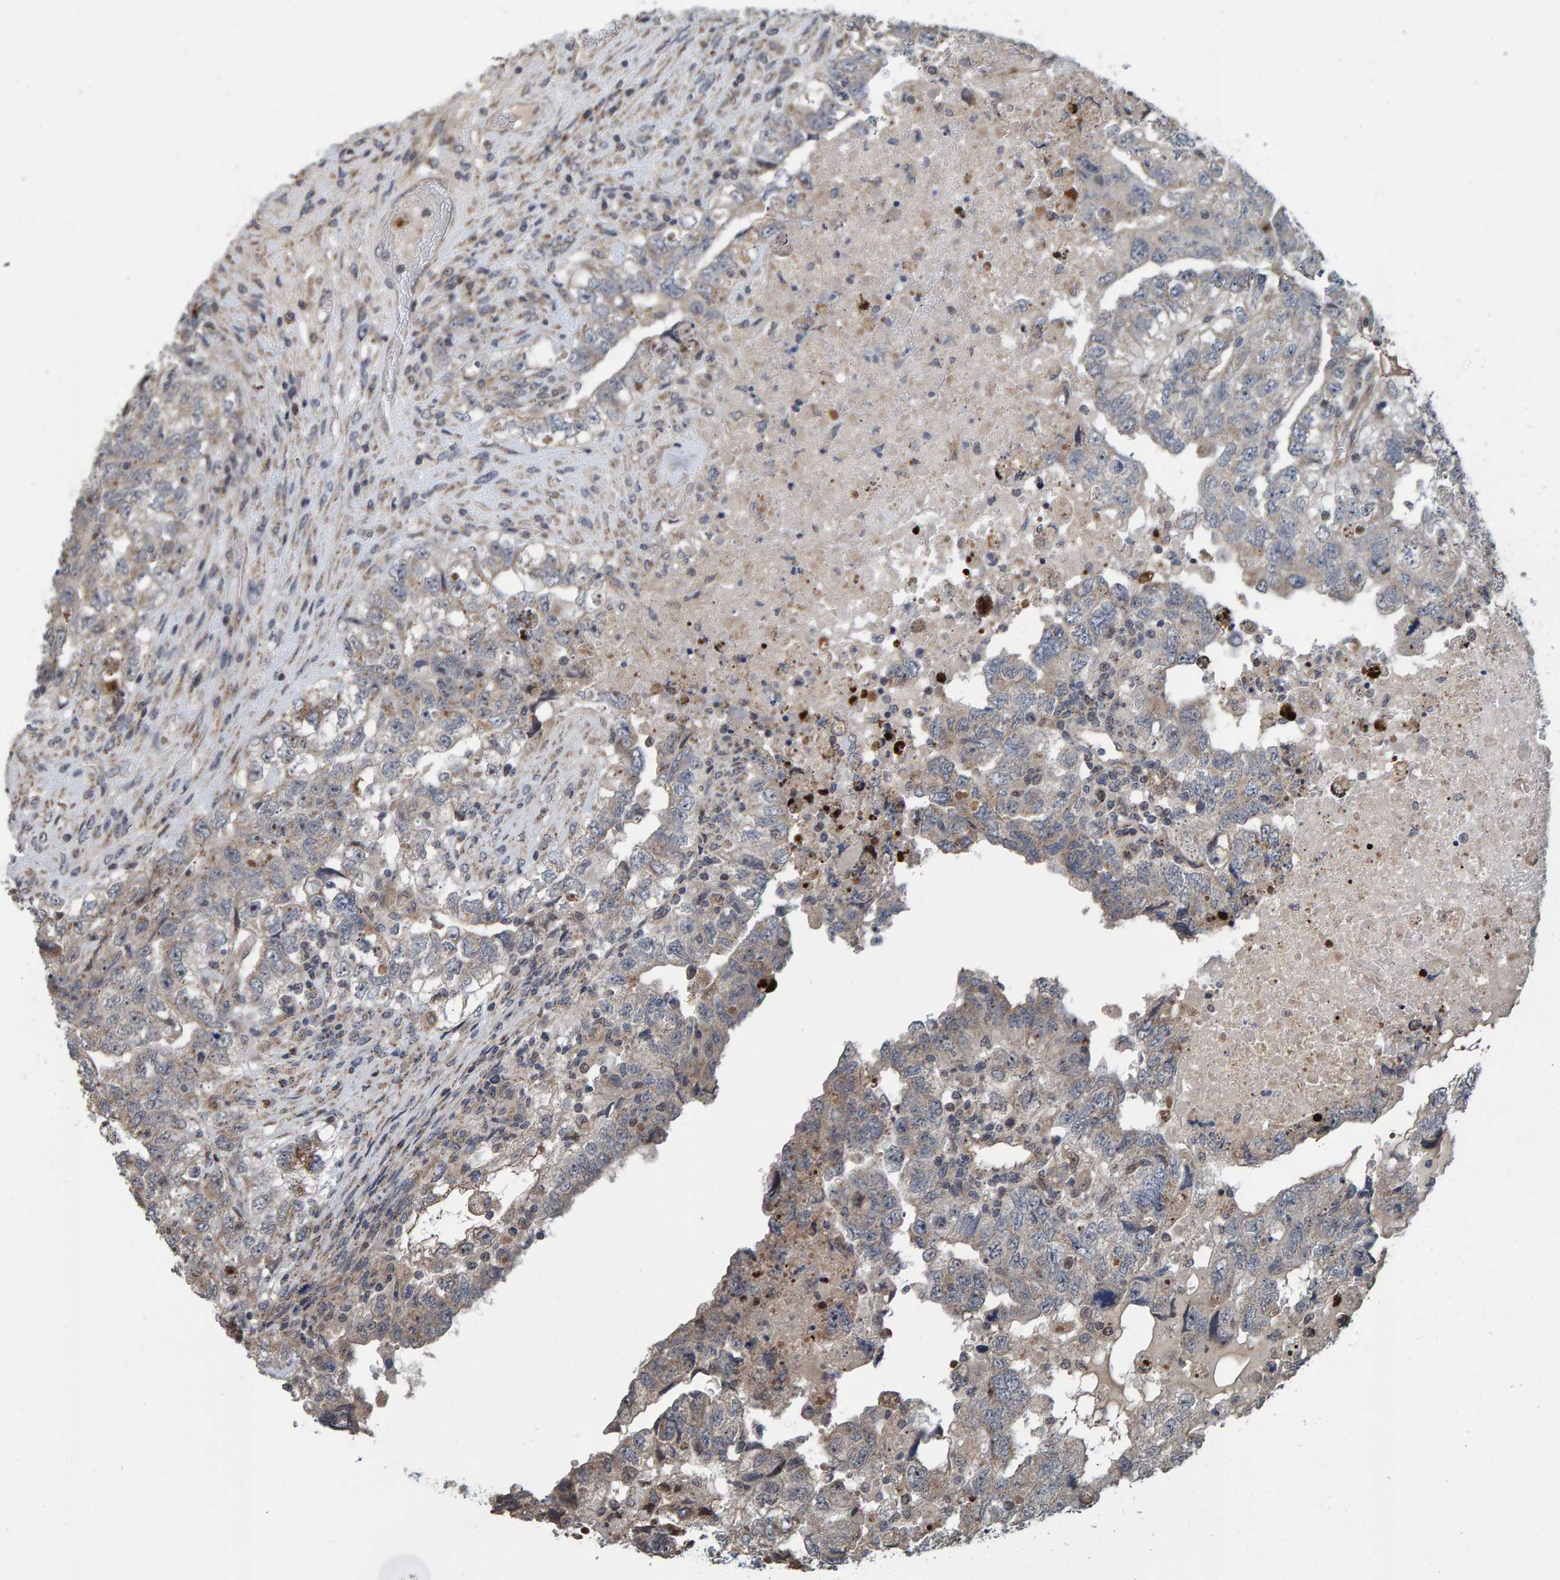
{"staining": {"intensity": "weak", "quantity": "<25%", "location": "cytoplasmic/membranous"}, "tissue": "testis cancer", "cell_type": "Tumor cells", "image_type": "cancer", "snomed": [{"axis": "morphology", "description": "Carcinoma, Embryonal, NOS"}, {"axis": "topography", "description": "Testis"}], "caption": "IHC micrograph of testis cancer stained for a protein (brown), which demonstrates no positivity in tumor cells.", "gene": "CCDC25", "patient": {"sex": "male", "age": 36}}